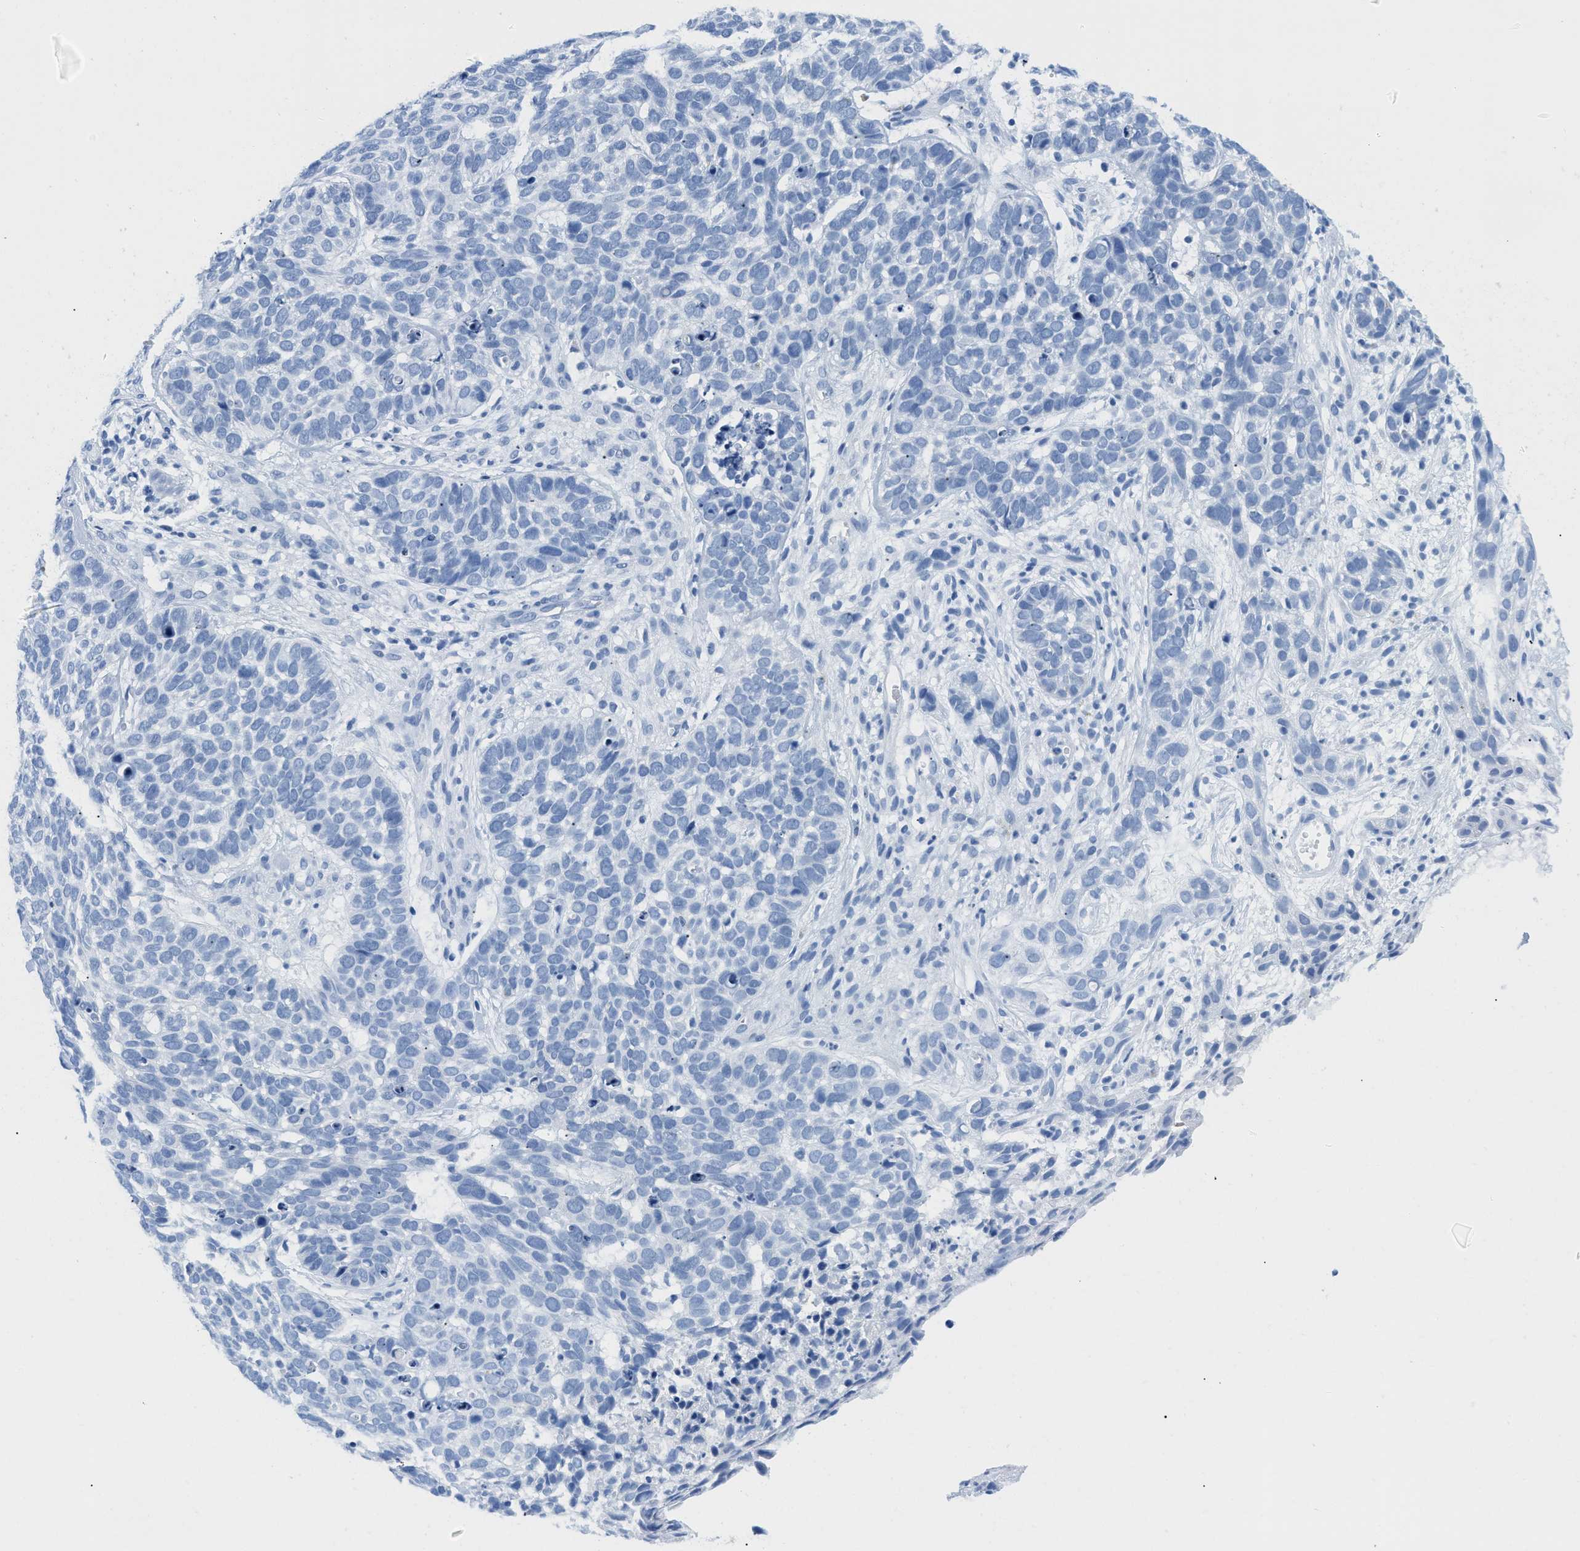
{"staining": {"intensity": "negative", "quantity": "none", "location": "none"}, "tissue": "skin cancer", "cell_type": "Tumor cells", "image_type": "cancer", "snomed": [{"axis": "morphology", "description": "Basal cell carcinoma"}, {"axis": "topography", "description": "Skin"}], "caption": "IHC histopathology image of neoplastic tissue: skin cancer (basal cell carcinoma) stained with DAB exhibits no significant protein staining in tumor cells. (DAB immunohistochemistry visualized using brightfield microscopy, high magnification).", "gene": "GSN", "patient": {"sex": "male", "age": 87}}